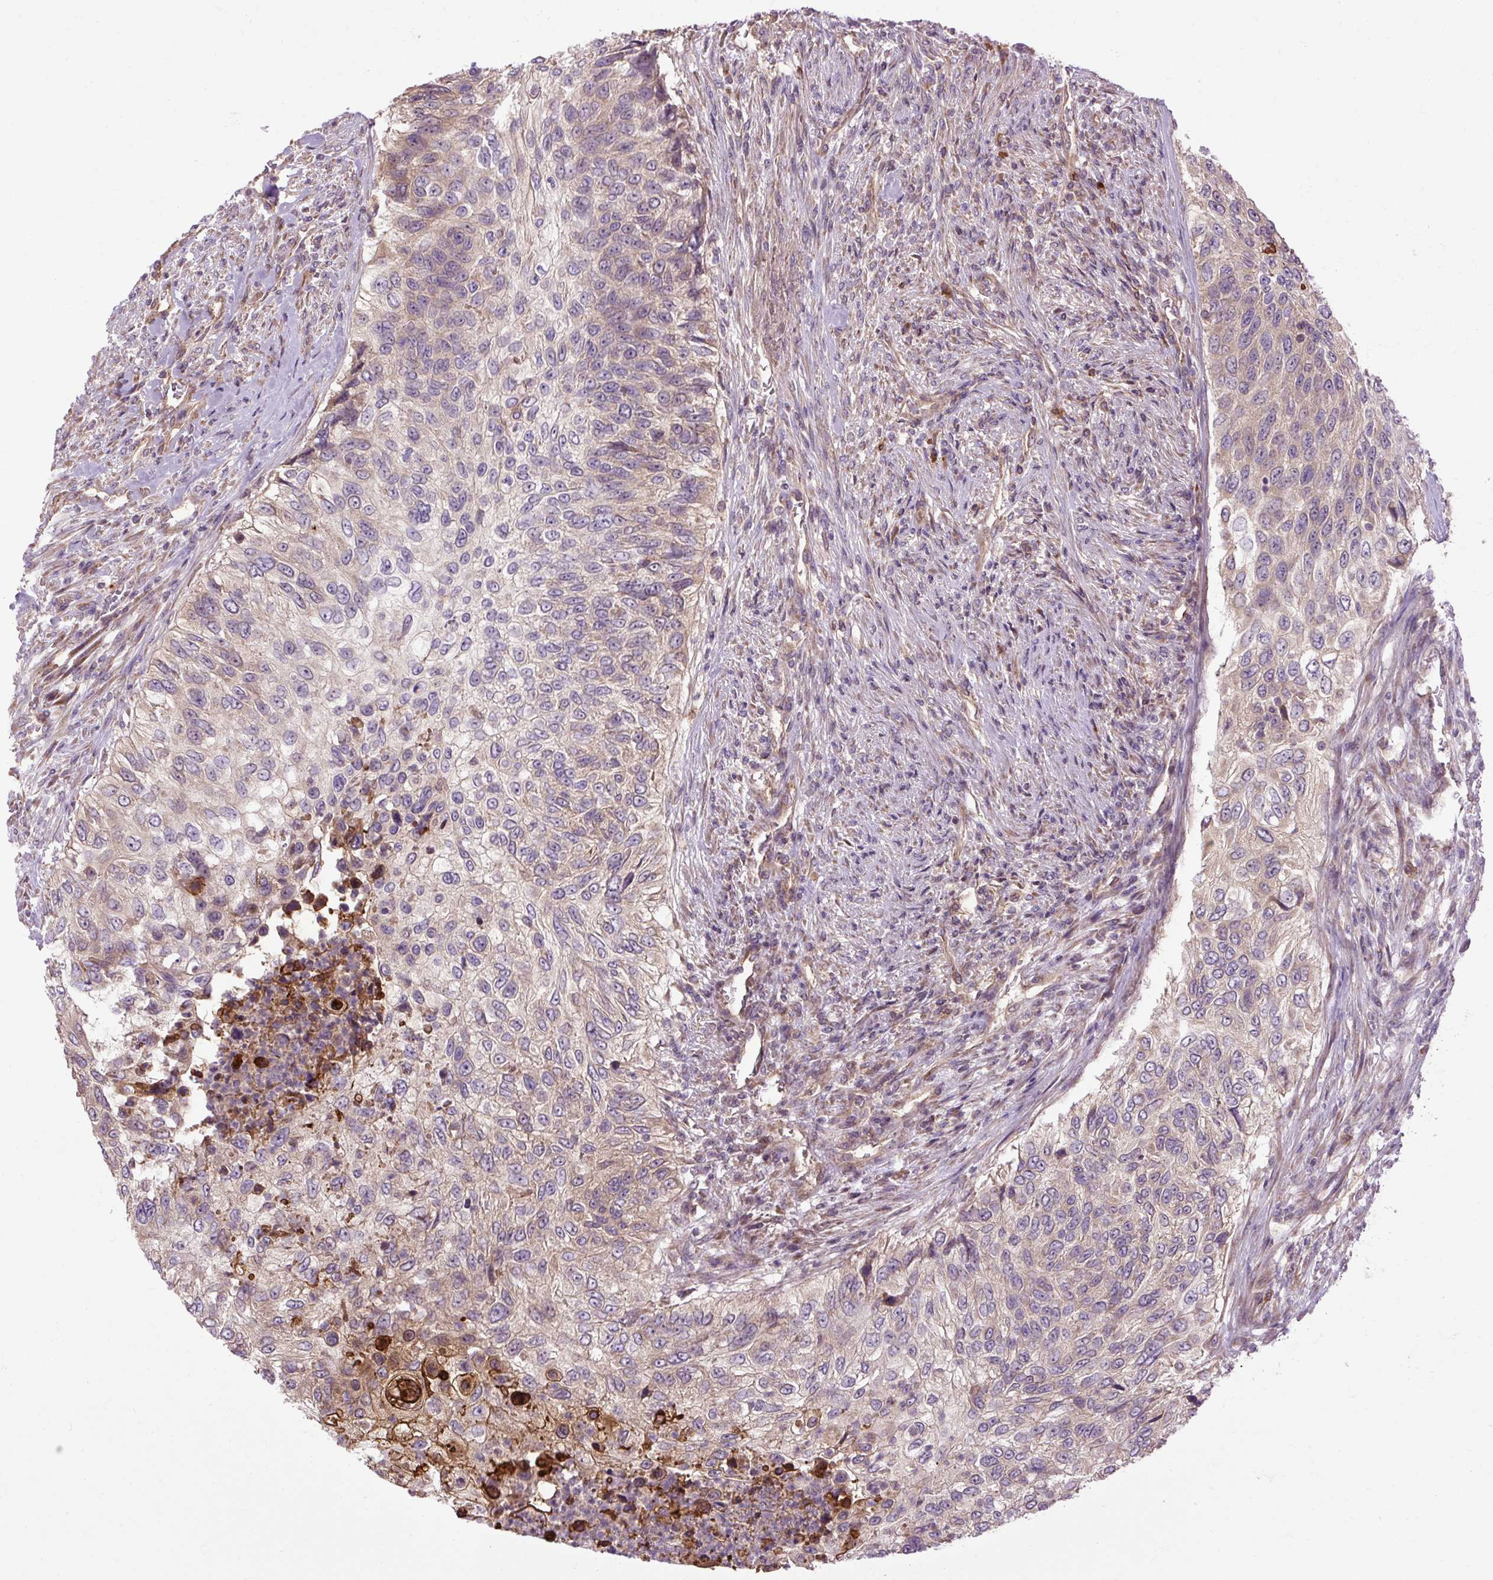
{"staining": {"intensity": "weak", "quantity": "<25%", "location": "cytoplasmic/membranous"}, "tissue": "urothelial cancer", "cell_type": "Tumor cells", "image_type": "cancer", "snomed": [{"axis": "morphology", "description": "Urothelial carcinoma, High grade"}, {"axis": "topography", "description": "Urinary bladder"}], "caption": "Tumor cells are negative for protein expression in human high-grade urothelial carcinoma. Brightfield microscopy of immunohistochemistry stained with DAB (3,3'-diaminobenzidine) (brown) and hematoxylin (blue), captured at high magnification.", "gene": "FLRT1", "patient": {"sex": "female", "age": 60}}